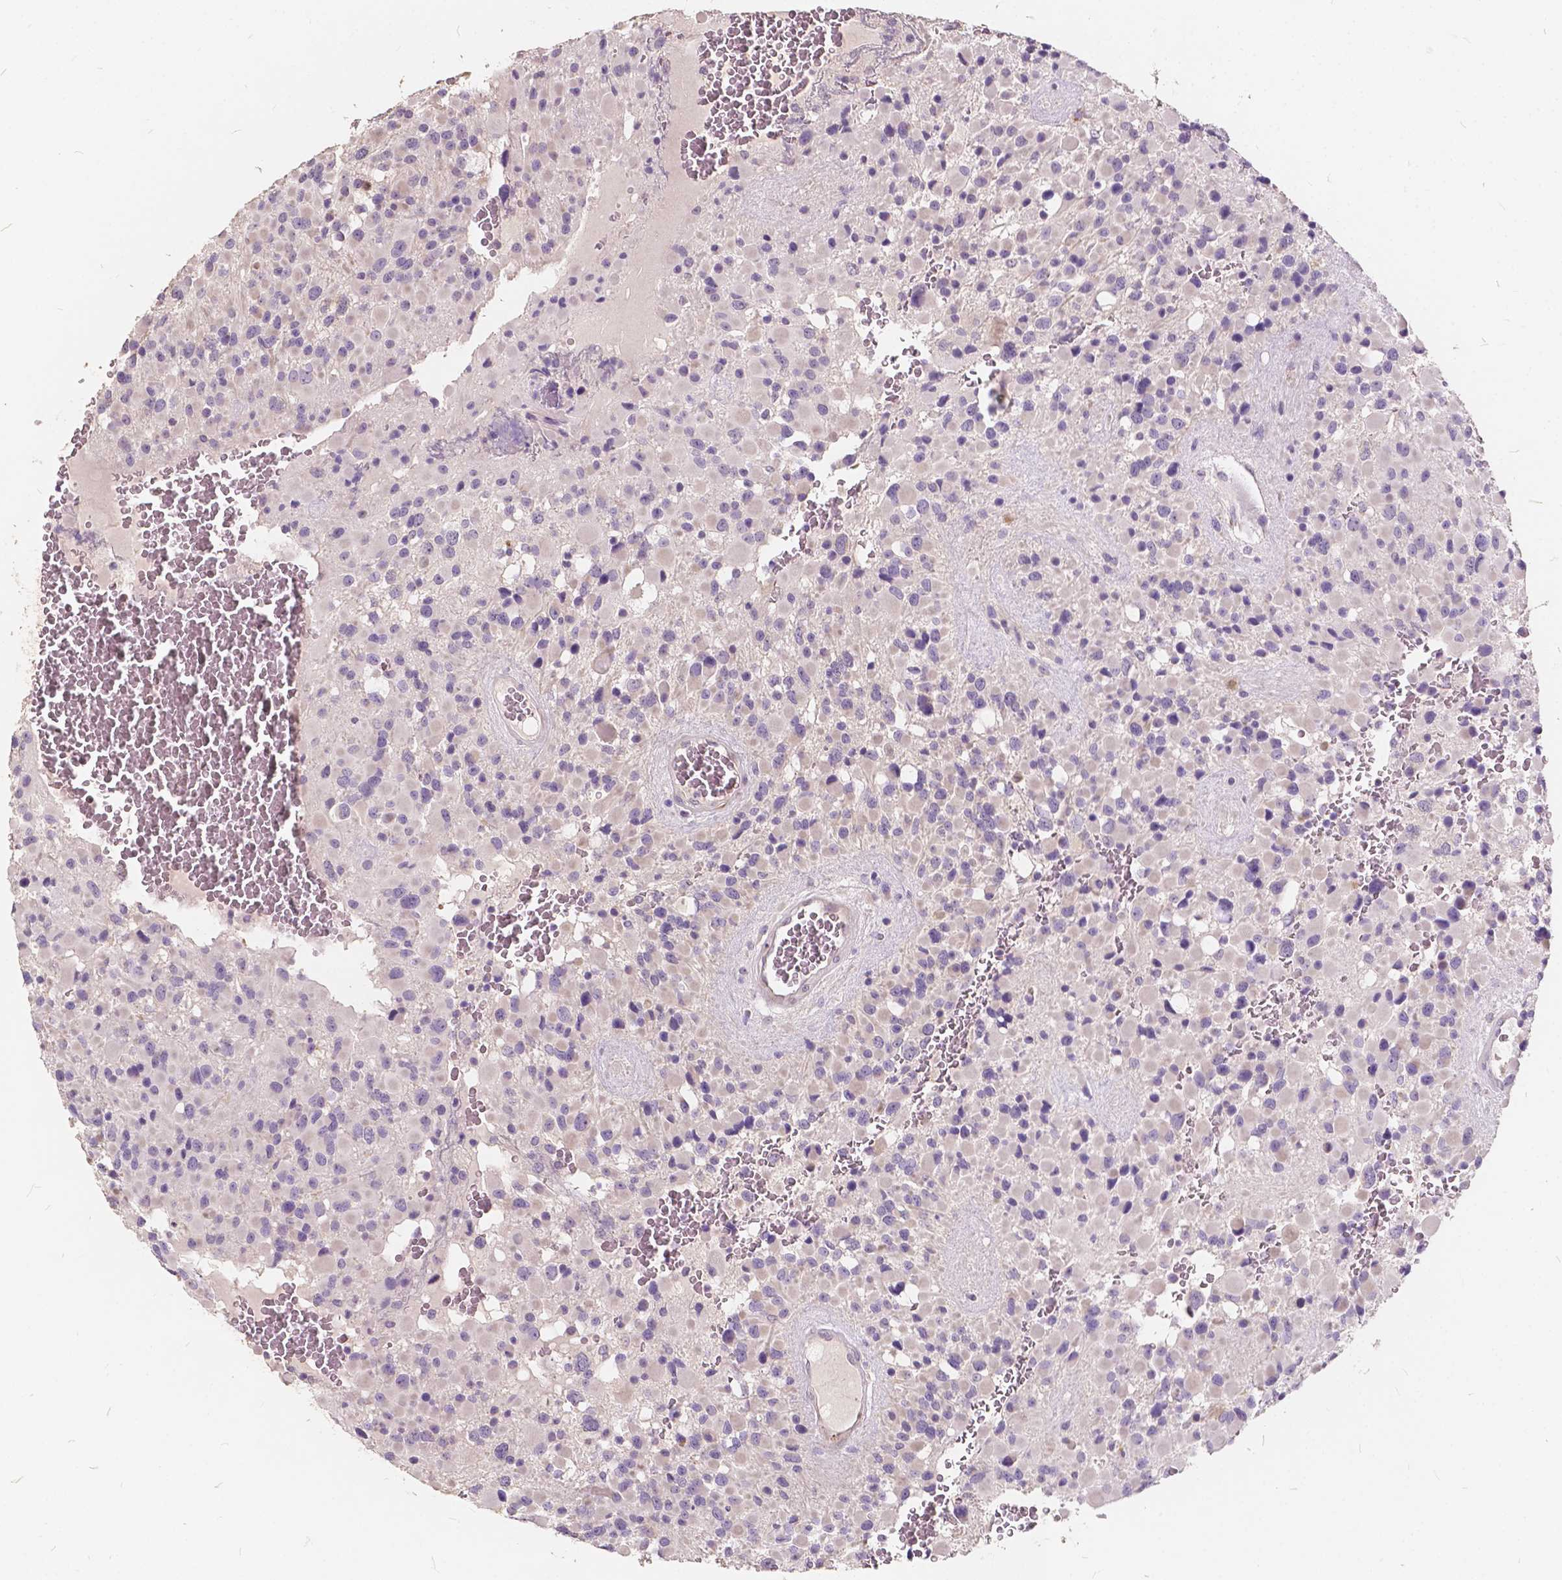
{"staining": {"intensity": "negative", "quantity": "none", "location": "none"}, "tissue": "glioma", "cell_type": "Tumor cells", "image_type": "cancer", "snomed": [{"axis": "morphology", "description": "Glioma, malignant, High grade"}, {"axis": "topography", "description": "Brain"}], "caption": "Tumor cells are negative for protein expression in human malignant high-grade glioma. (IHC, brightfield microscopy, high magnification).", "gene": "SLC7A8", "patient": {"sex": "female", "age": 40}}